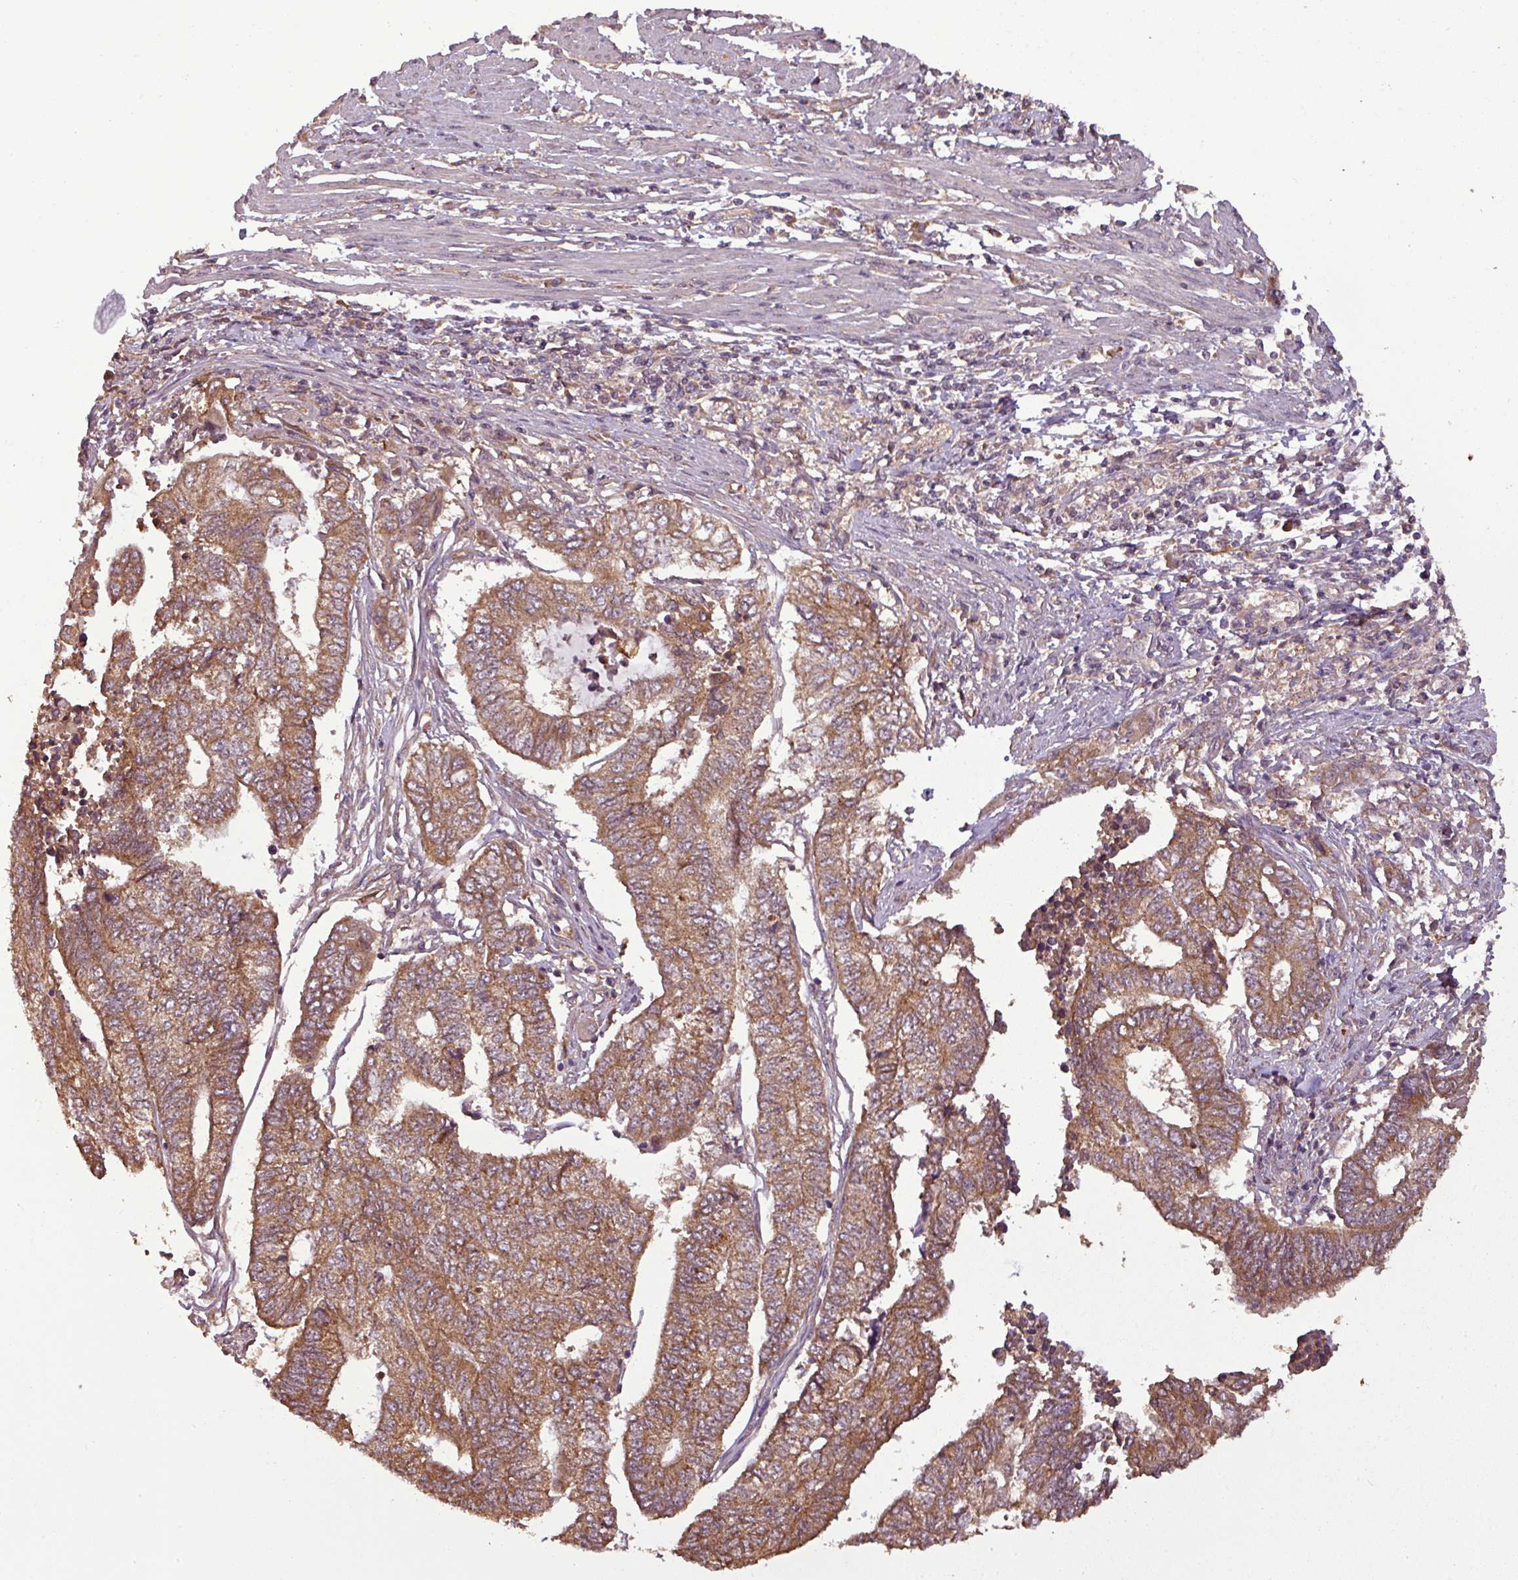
{"staining": {"intensity": "moderate", "quantity": ">75%", "location": "cytoplasmic/membranous"}, "tissue": "endometrial cancer", "cell_type": "Tumor cells", "image_type": "cancer", "snomed": [{"axis": "morphology", "description": "Adenocarcinoma, NOS"}, {"axis": "topography", "description": "Uterus"}, {"axis": "topography", "description": "Endometrium"}], "caption": "The micrograph reveals staining of endometrial cancer, revealing moderate cytoplasmic/membranous protein positivity (brown color) within tumor cells.", "gene": "NT5C3A", "patient": {"sex": "female", "age": 70}}